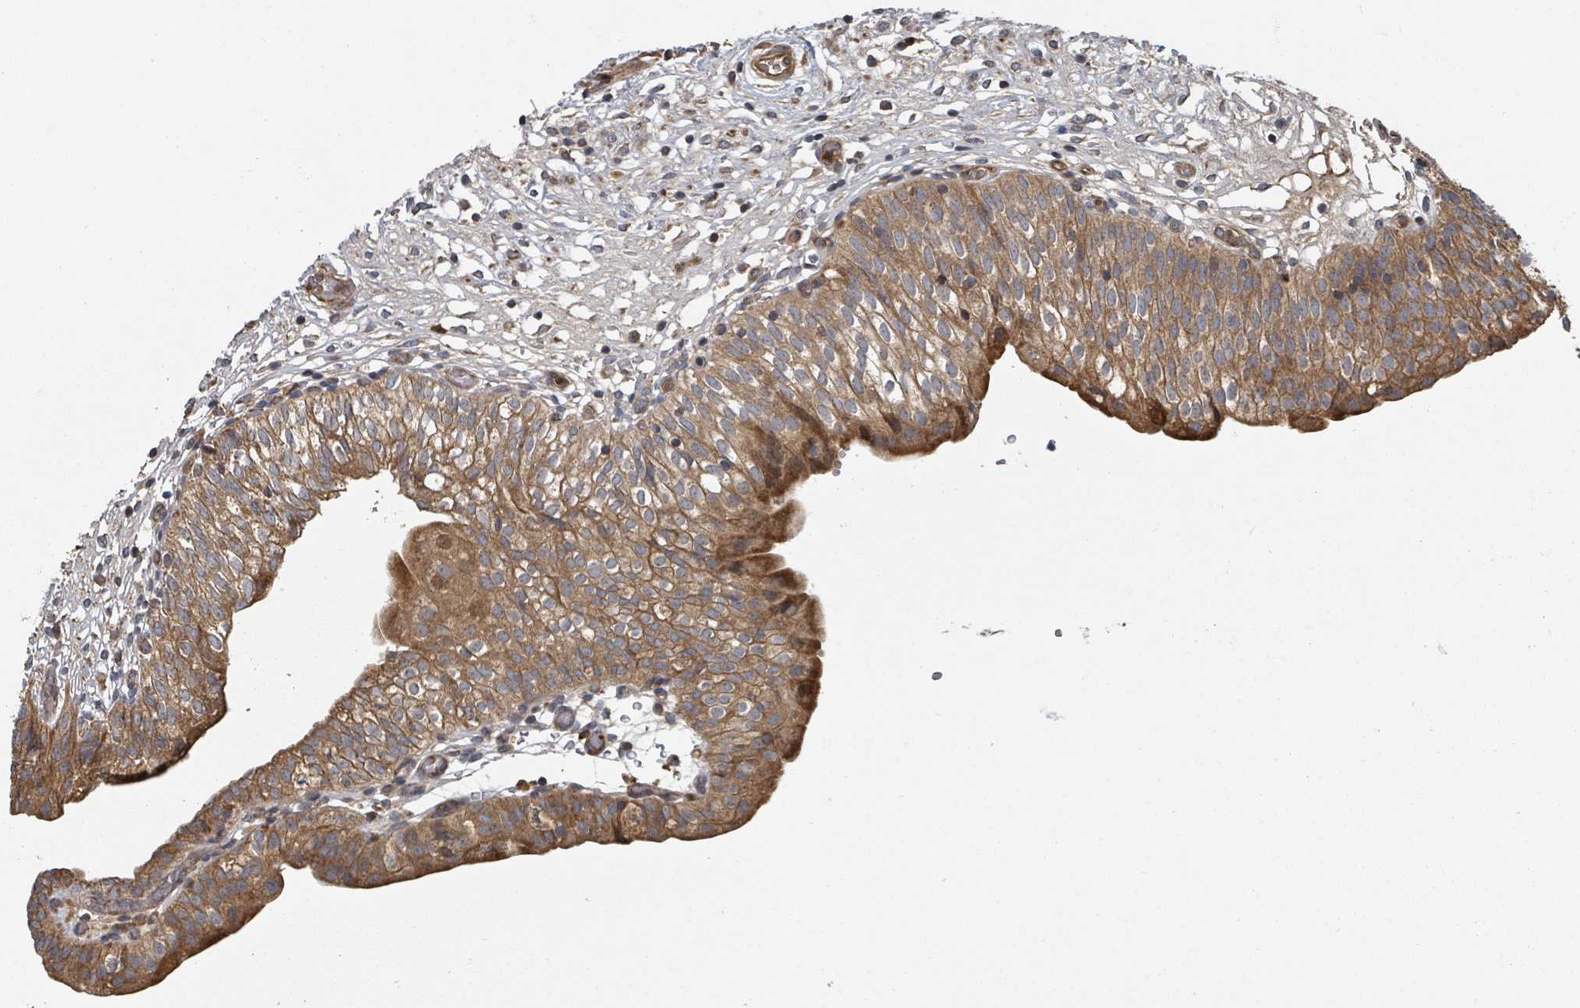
{"staining": {"intensity": "moderate", "quantity": ">75%", "location": "cytoplasmic/membranous"}, "tissue": "urinary bladder", "cell_type": "Urothelial cells", "image_type": "normal", "snomed": [{"axis": "morphology", "description": "Normal tissue, NOS"}, {"axis": "topography", "description": "Urinary bladder"}], "caption": "A medium amount of moderate cytoplasmic/membranous staining is seen in about >75% of urothelial cells in unremarkable urinary bladder.", "gene": "DPM1", "patient": {"sex": "male", "age": 55}}